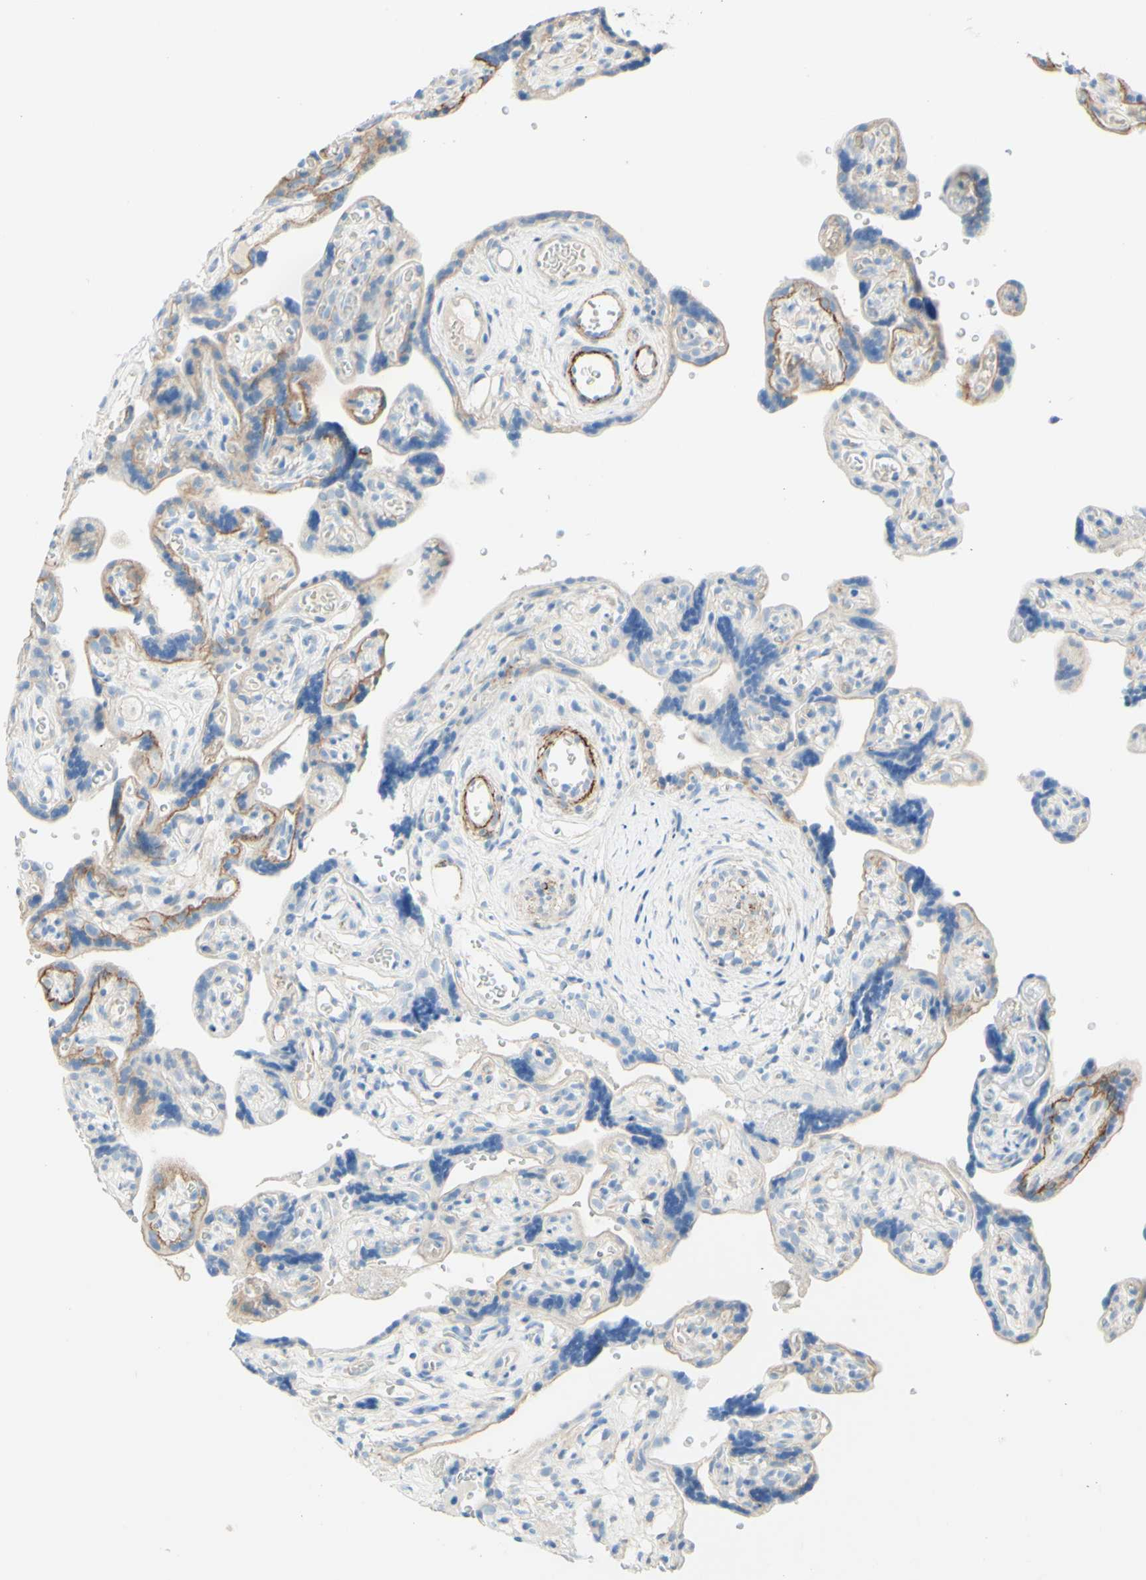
{"staining": {"intensity": "negative", "quantity": "none", "location": "none"}, "tissue": "placenta", "cell_type": "Trophoblastic cells", "image_type": "normal", "snomed": [{"axis": "morphology", "description": "Normal tissue, NOS"}, {"axis": "topography", "description": "Placenta"}], "caption": "Immunohistochemical staining of unremarkable placenta reveals no significant expression in trophoblastic cells.", "gene": "ALCAM", "patient": {"sex": "female", "age": 30}}